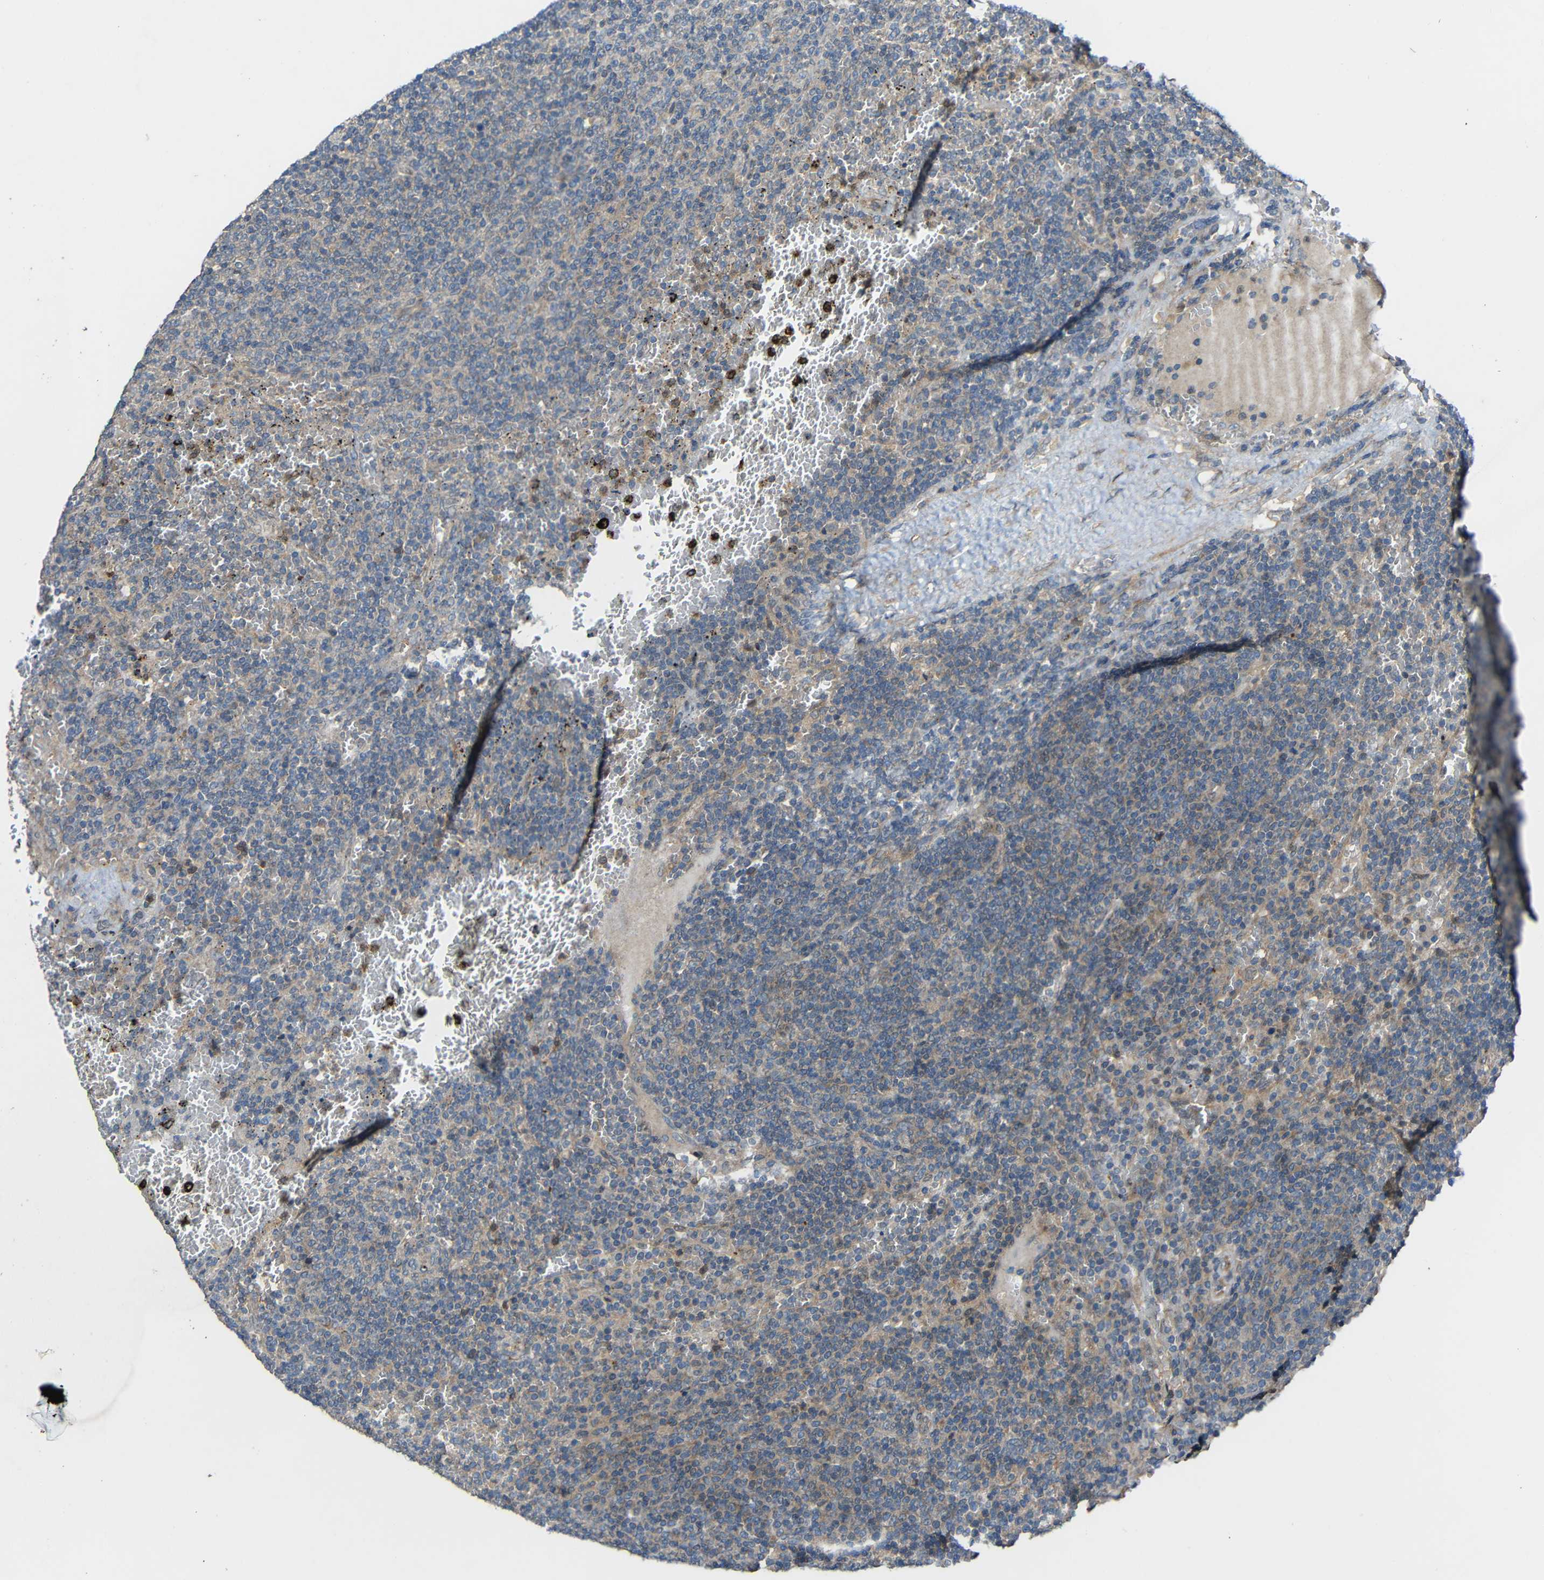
{"staining": {"intensity": "weak", "quantity": "25%-75%", "location": "cytoplasmic/membranous"}, "tissue": "lymphoma", "cell_type": "Tumor cells", "image_type": "cancer", "snomed": [{"axis": "morphology", "description": "Malignant lymphoma, non-Hodgkin's type, Low grade"}, {"axis": "topography", "description": "Spleen"}], "caption": "Immunohistochemical staining of lymphoma exhibits weak cytoplasmic/membranous protein positivity in approximately 25%-75% of tumor cells.", "gene": "CHST9", "patient": {"sex": "female", "age": 50}}